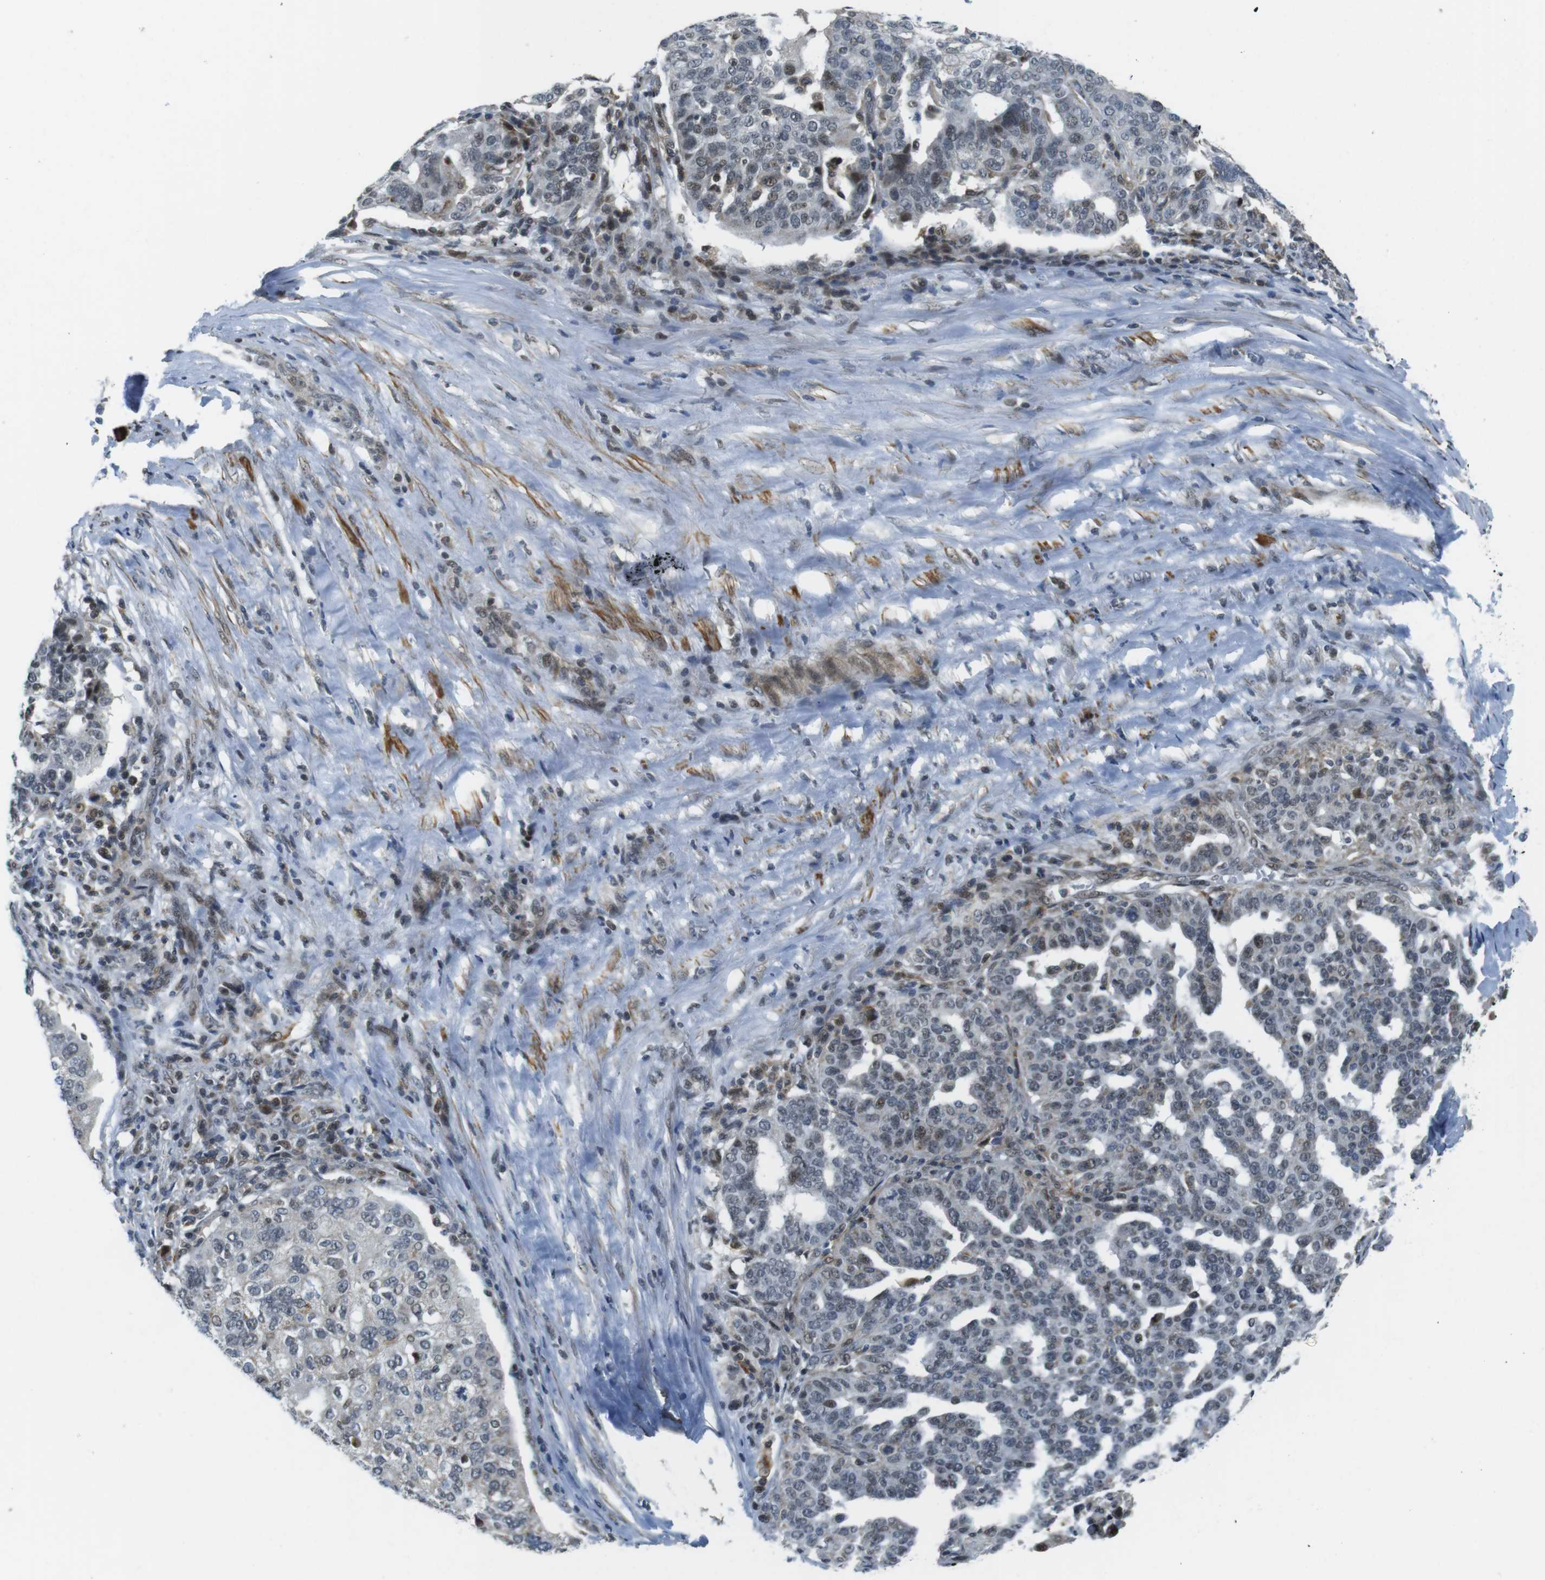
{"staining": {"intensity": "moderate", "quantity": "<25%", "location": "cytoplasmic/membranous,nuclear"}, "tissue": "ovarian cancer", "cell_type": "Tumor cells", "image_type": "cancer", "snomed": [{"axis": "morphology", "description": "Cystadenocarcinoma, serous, NOS"}, {"axis": "topography", "description": "Ovary"}], "caption": "A low amount of moderate cytoplasmic/membranous and nuclear expression is identified in approximately <25% of tumor cells in ovarian serous cystadenocarcinoma tissue.", "gene": "USP7", "patient": {"sex": "female", "age": 59}}